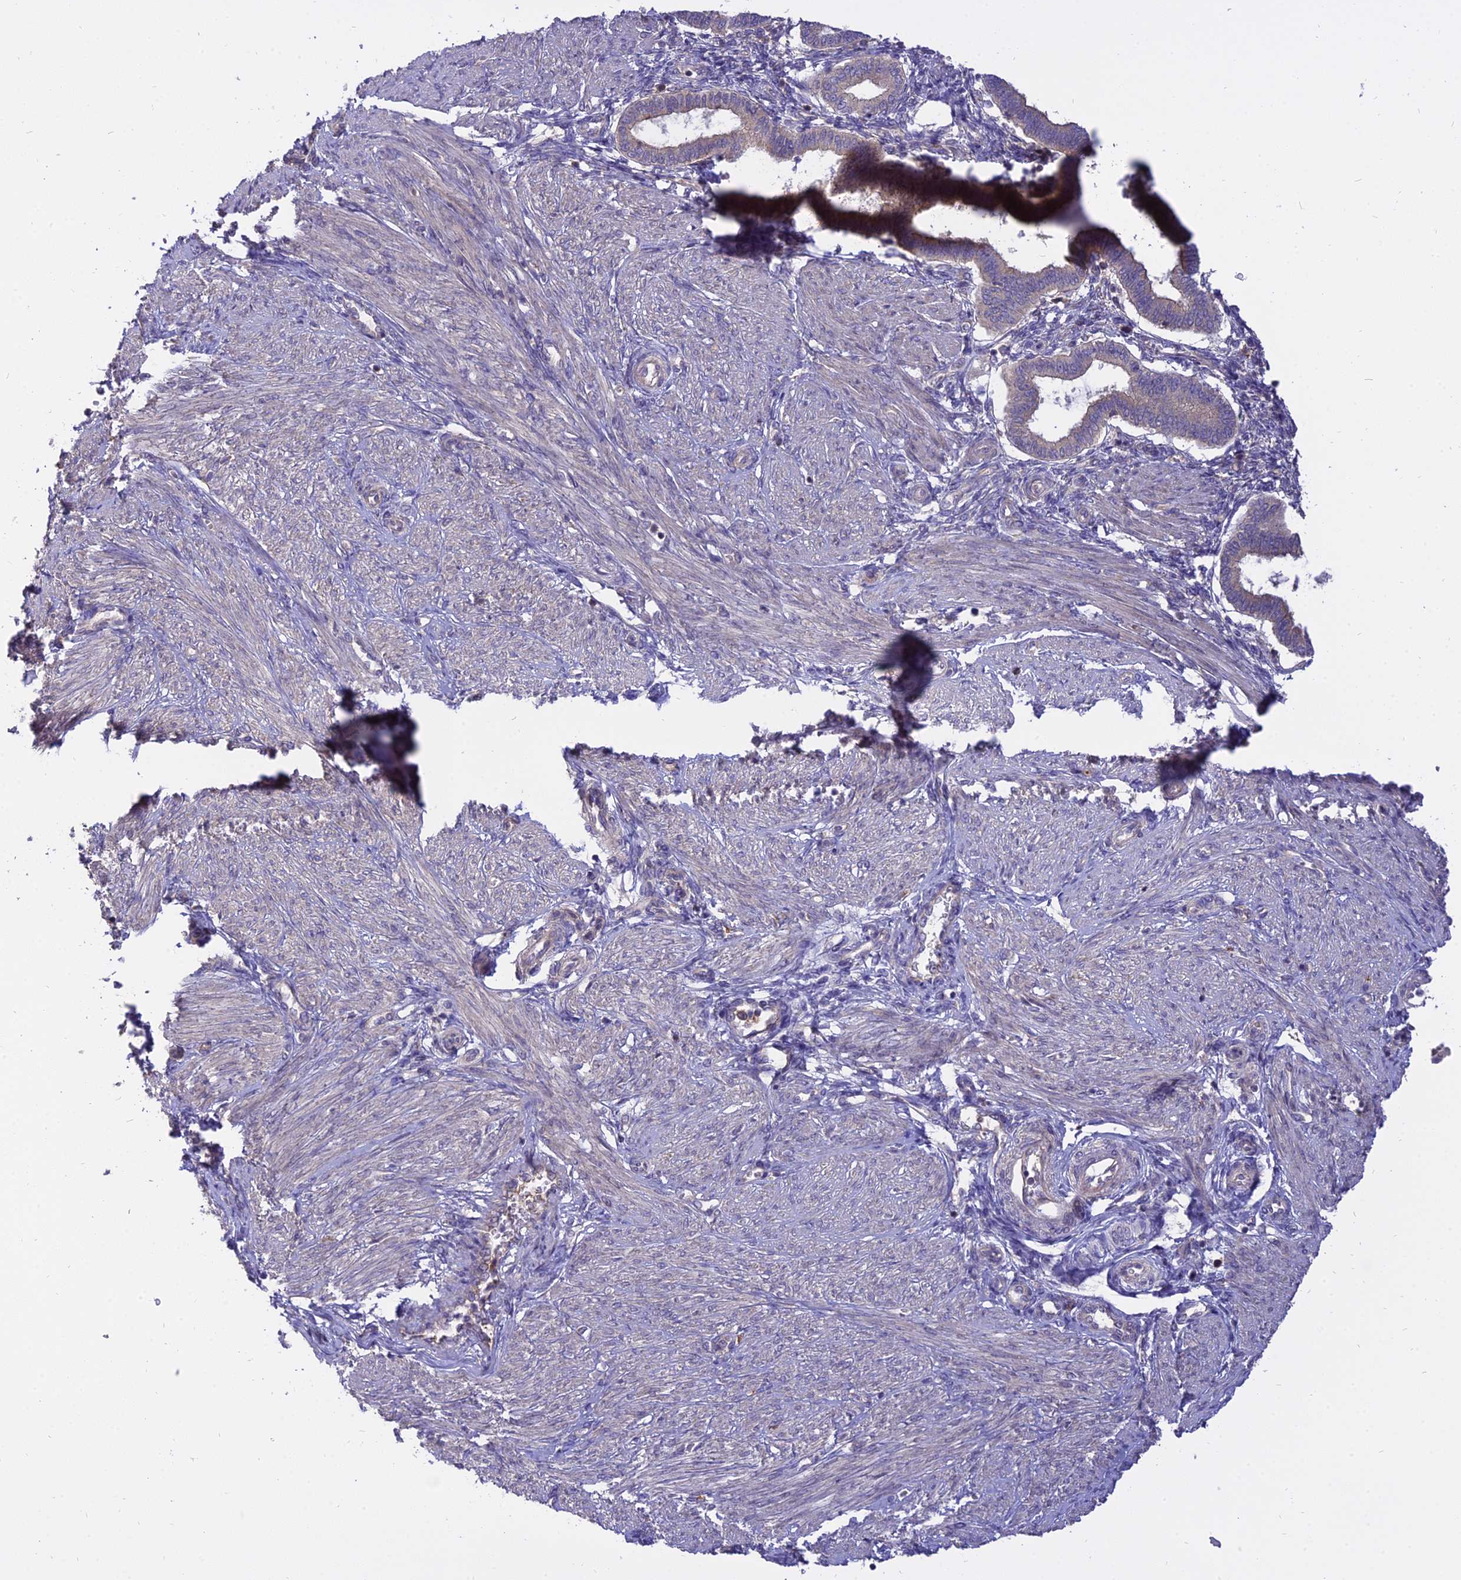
{"staining": {"intensity": "moderate", "quantity": "25%-75%", "location": "cytoplasmic/membranous"}, "tissue": "endometrium", "cell_type": "Cells in endometrial stroma", "image_type": "normal", "snomed": [{"axis": "morphology", "description": "Normal tissue, NOS"}, {"axis": "topography", "description": "Endometrium"}], "caption": "Protein expression analysis of benign human endometrium reveals moderate cytoplasmic/membranous expression in approximately 25%-75% of cells in endometrial stroma.", "gene": "IL21R", "patient": {"sex": "female", "age": 24}}